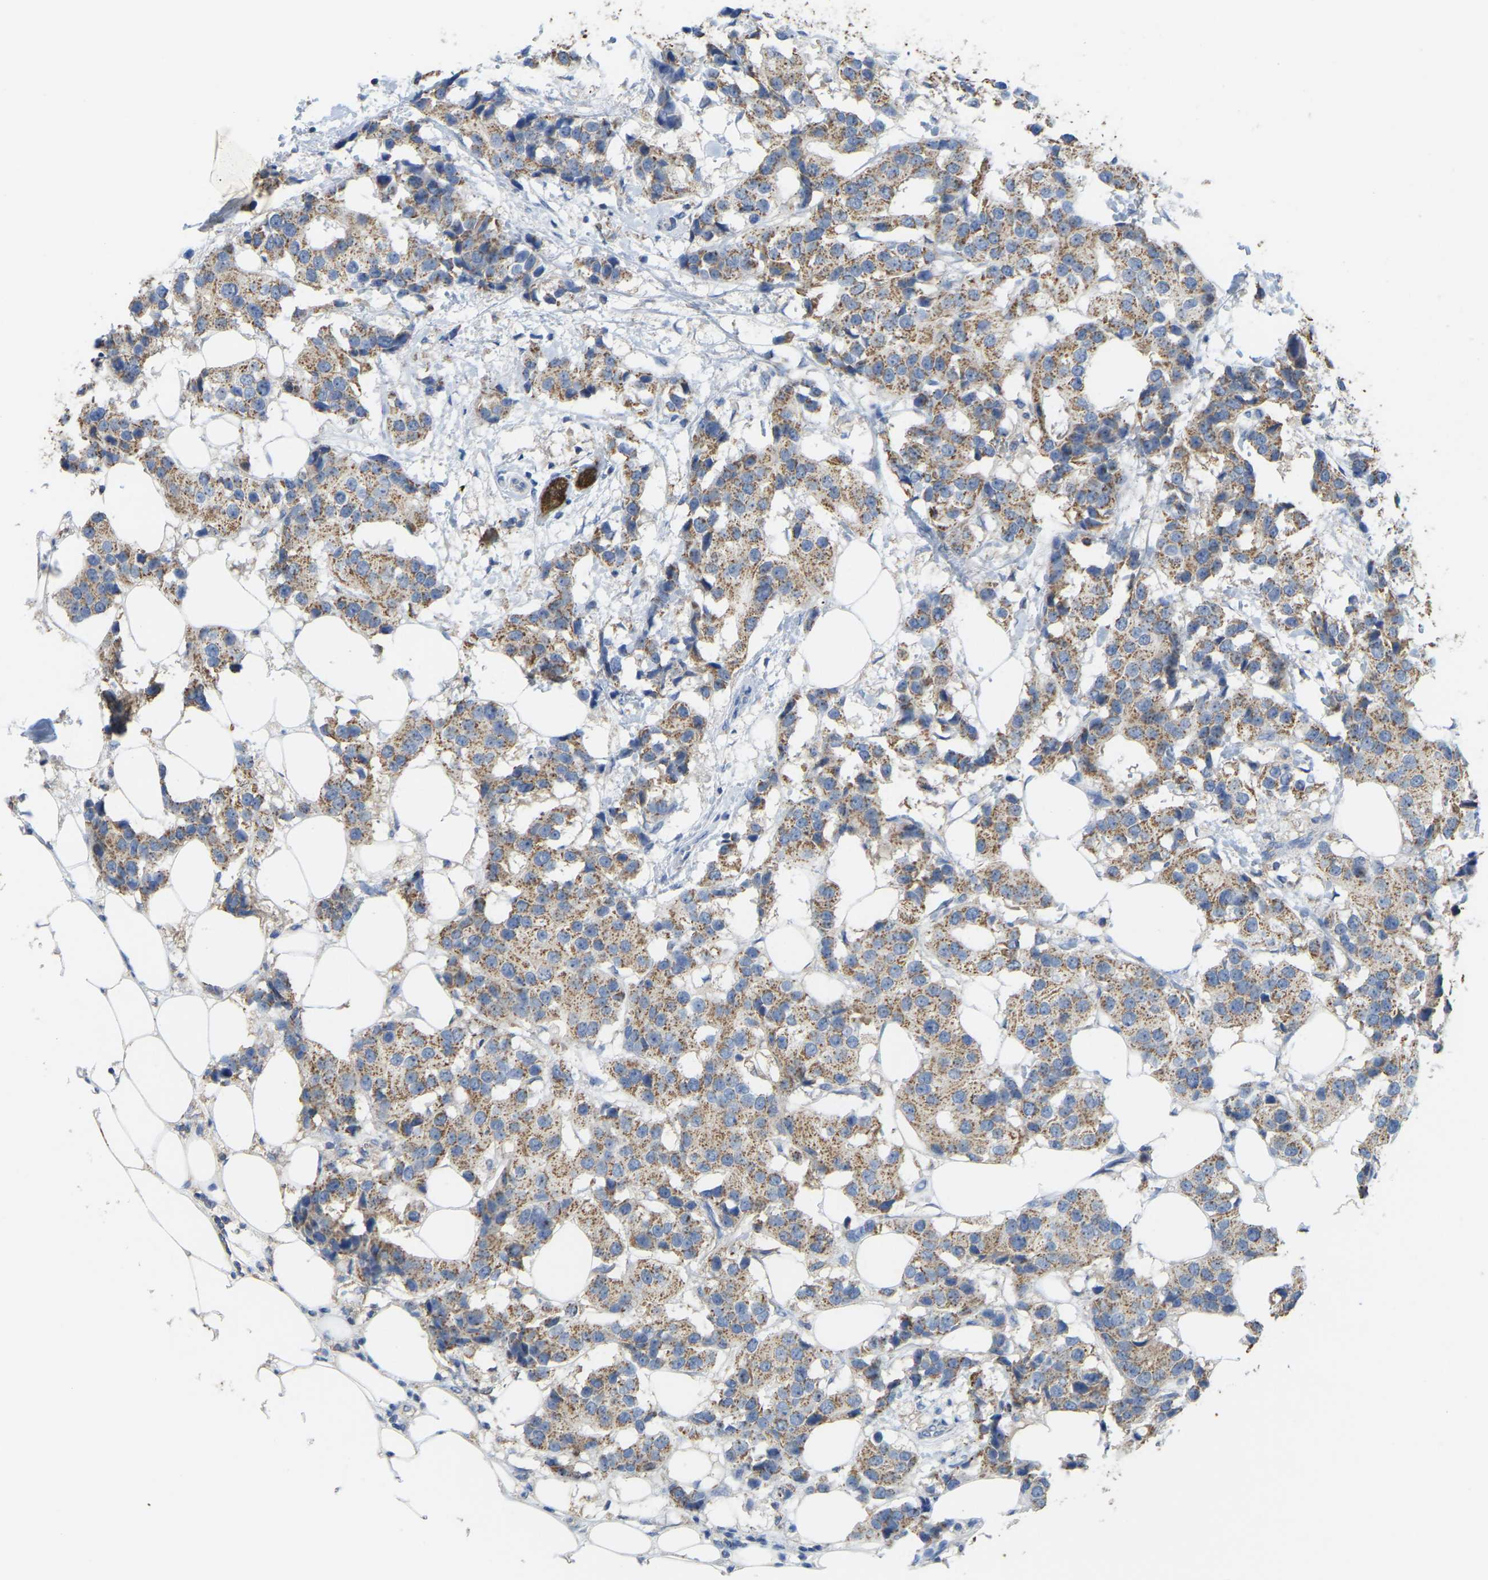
{"staining": {"intensity": "moderate", "quantity": ">75%", "location": "cytoplasmic/membranous"}, "tissue": "breast cancer", "cell_type": "Tumor cells", "image_type": "cancer", "snomed": [{"axis": "morphology", "description": "Normal tissue, NOS"}, {"axis": "morphology", "description": "Duct carcinoma"}, {"axis": "topography", "description": "Breast"}], "caption": "Tumor cells show medium levels of moderate cytoplasmic/membranous expression in about >75% of cells in invasive ductal carcinoma (breast).", "gene": "SERPINB5", "patient": {"sex": "female", "age": 39}}